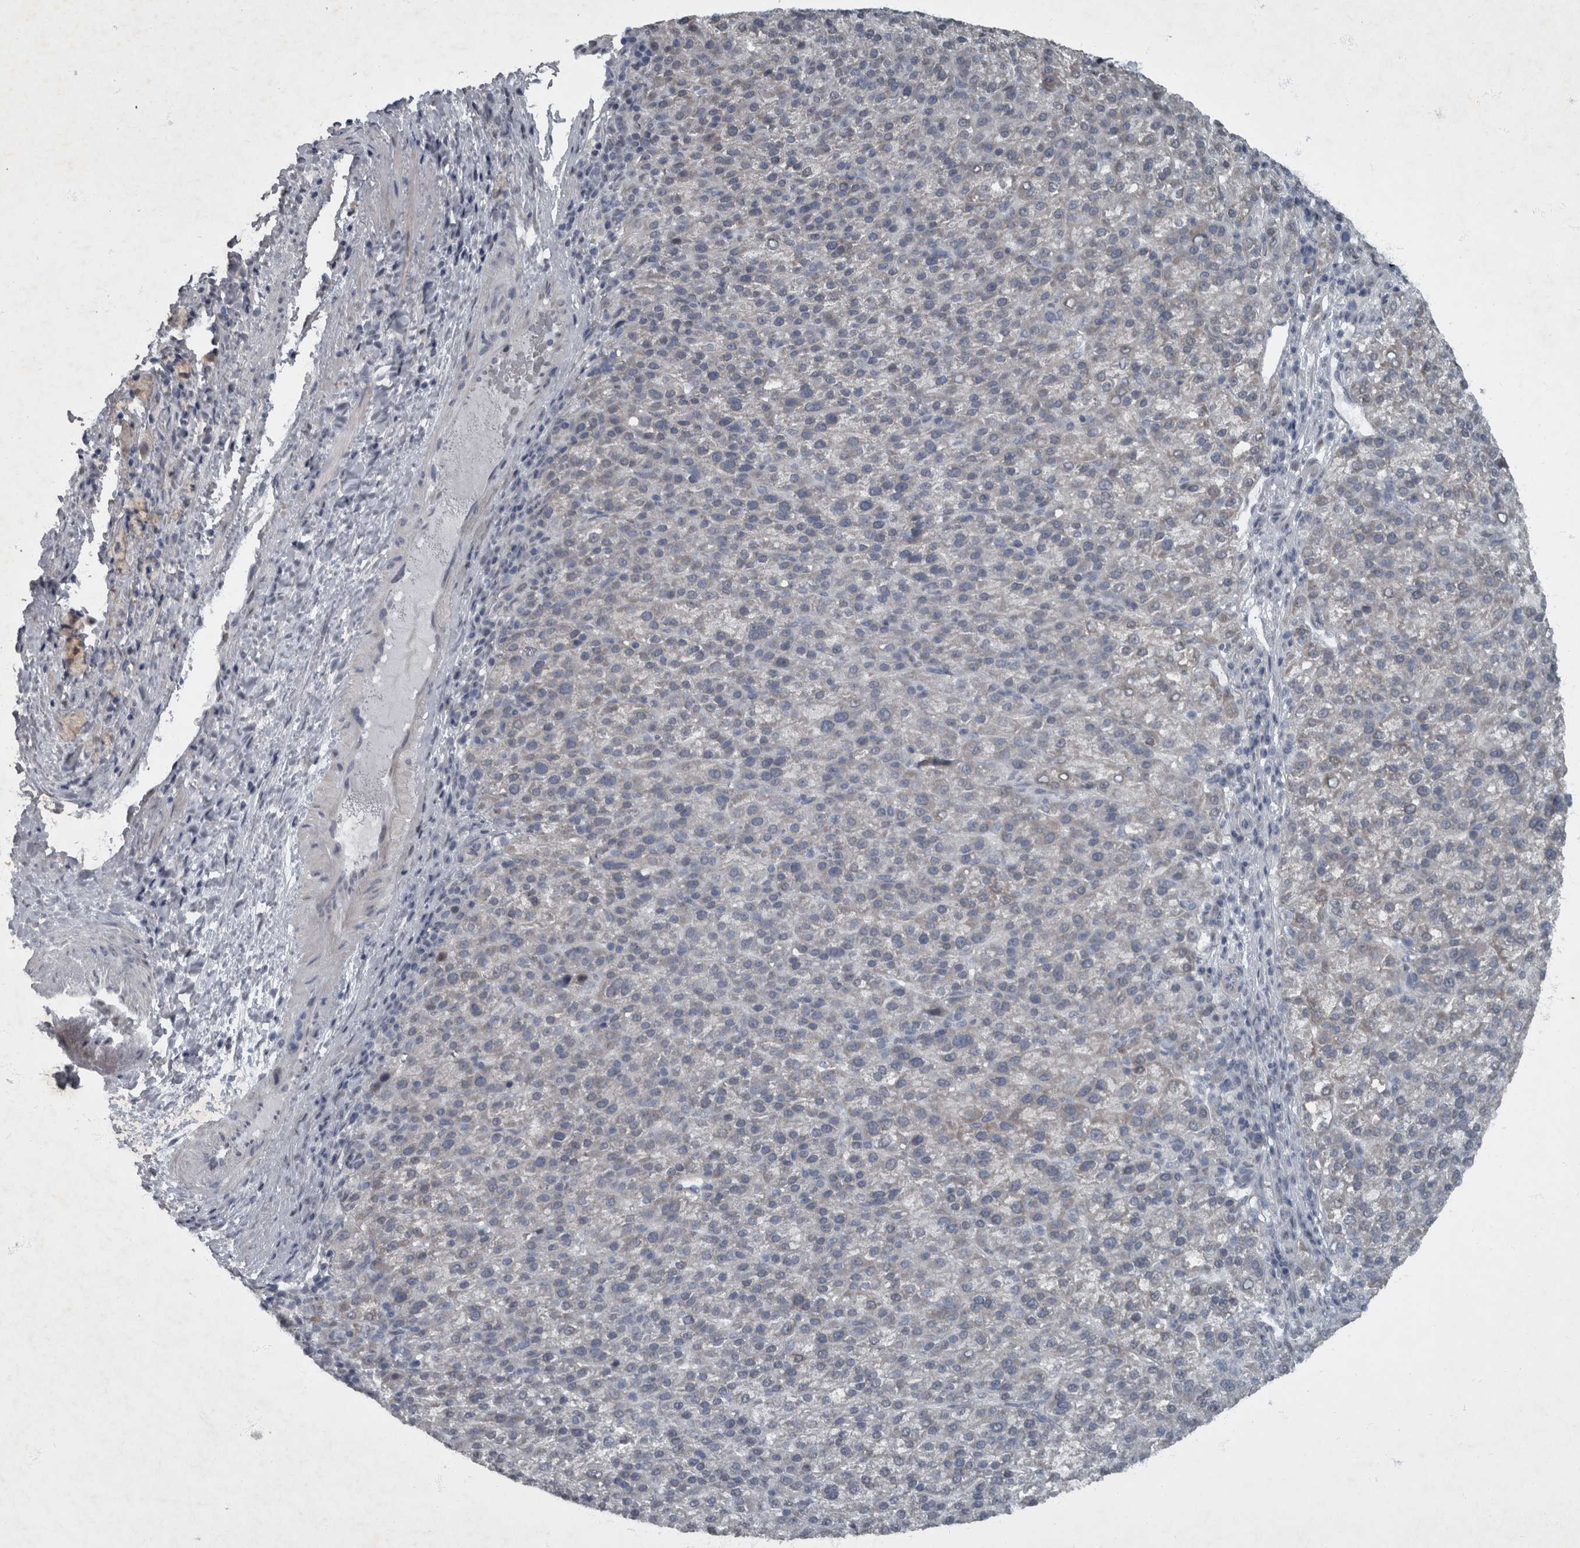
{"staining": {"intensity": "negative", "quantity": "none", "location": "none"}, "tissue": "liver cancer", "cell_type": "Tumor cells", "image_type": "cancer", "snomed": [{"axis": "morphology", "description": "Carcinoma, Hepatocellular, NOS"}, {"axis": "topography", "description": "Liver"}], "caption": "IHC photomicrograph of neoplastic tissue: liver cancer (hepatocellular carcinoma) stained with DAB (3,3'-diaminobenzidine) demonstrates no significant protein staining in tumor cells. Nuclei are stained in blue.", "gene": "WDR33", "patient": {"sex": "female", "age": 58}}